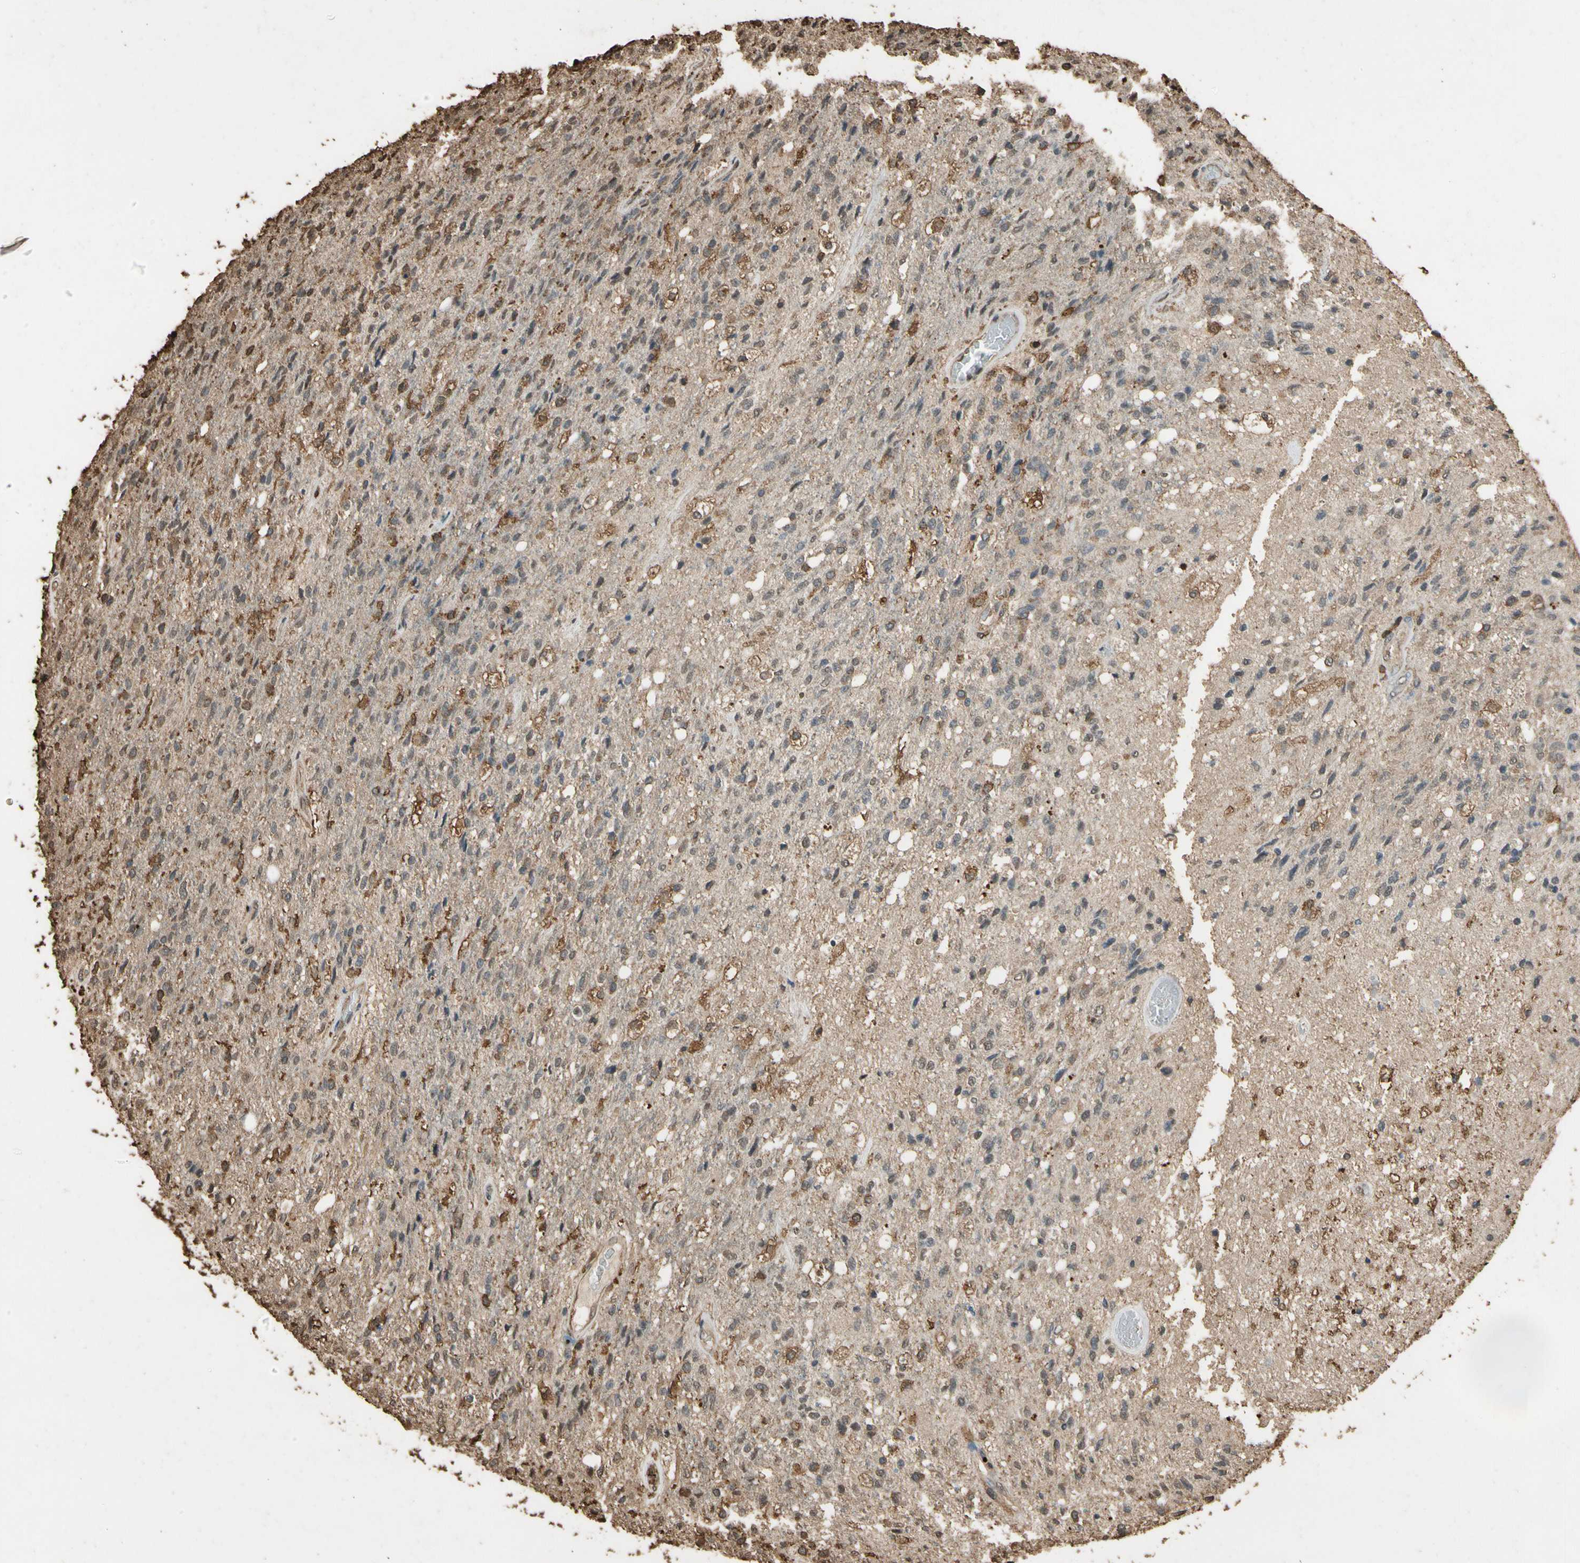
{"staining": {"intensity": "moderate", "quantity": "25%-75%", "location": "cytoplasmic/membranous,nuclear"}, "tissue": "glioma", "cell_type": "Tumor cells", "image_type": "cancer", "snomed": [{"axis": "morphology", "description": "Normal tissue, NOS"}, {"axis": "morphology", "description": "Glioma, malignant, High grade"}, {"axis": "topography", "description": "Cerebral cortex"}], "caption": "IHC histopathology image of neoplastic tissue: human glioma stained using IHC demonstrates medium levels of moderate protein expression localized specifically in the cytoplasmic/membranous and nuclear of tumor cells, appearing as a cytoplasmic/membranous and nuclear brown color.", "gene": "TNFSF13B", "patient": {"sex": "male", "age": 77}}